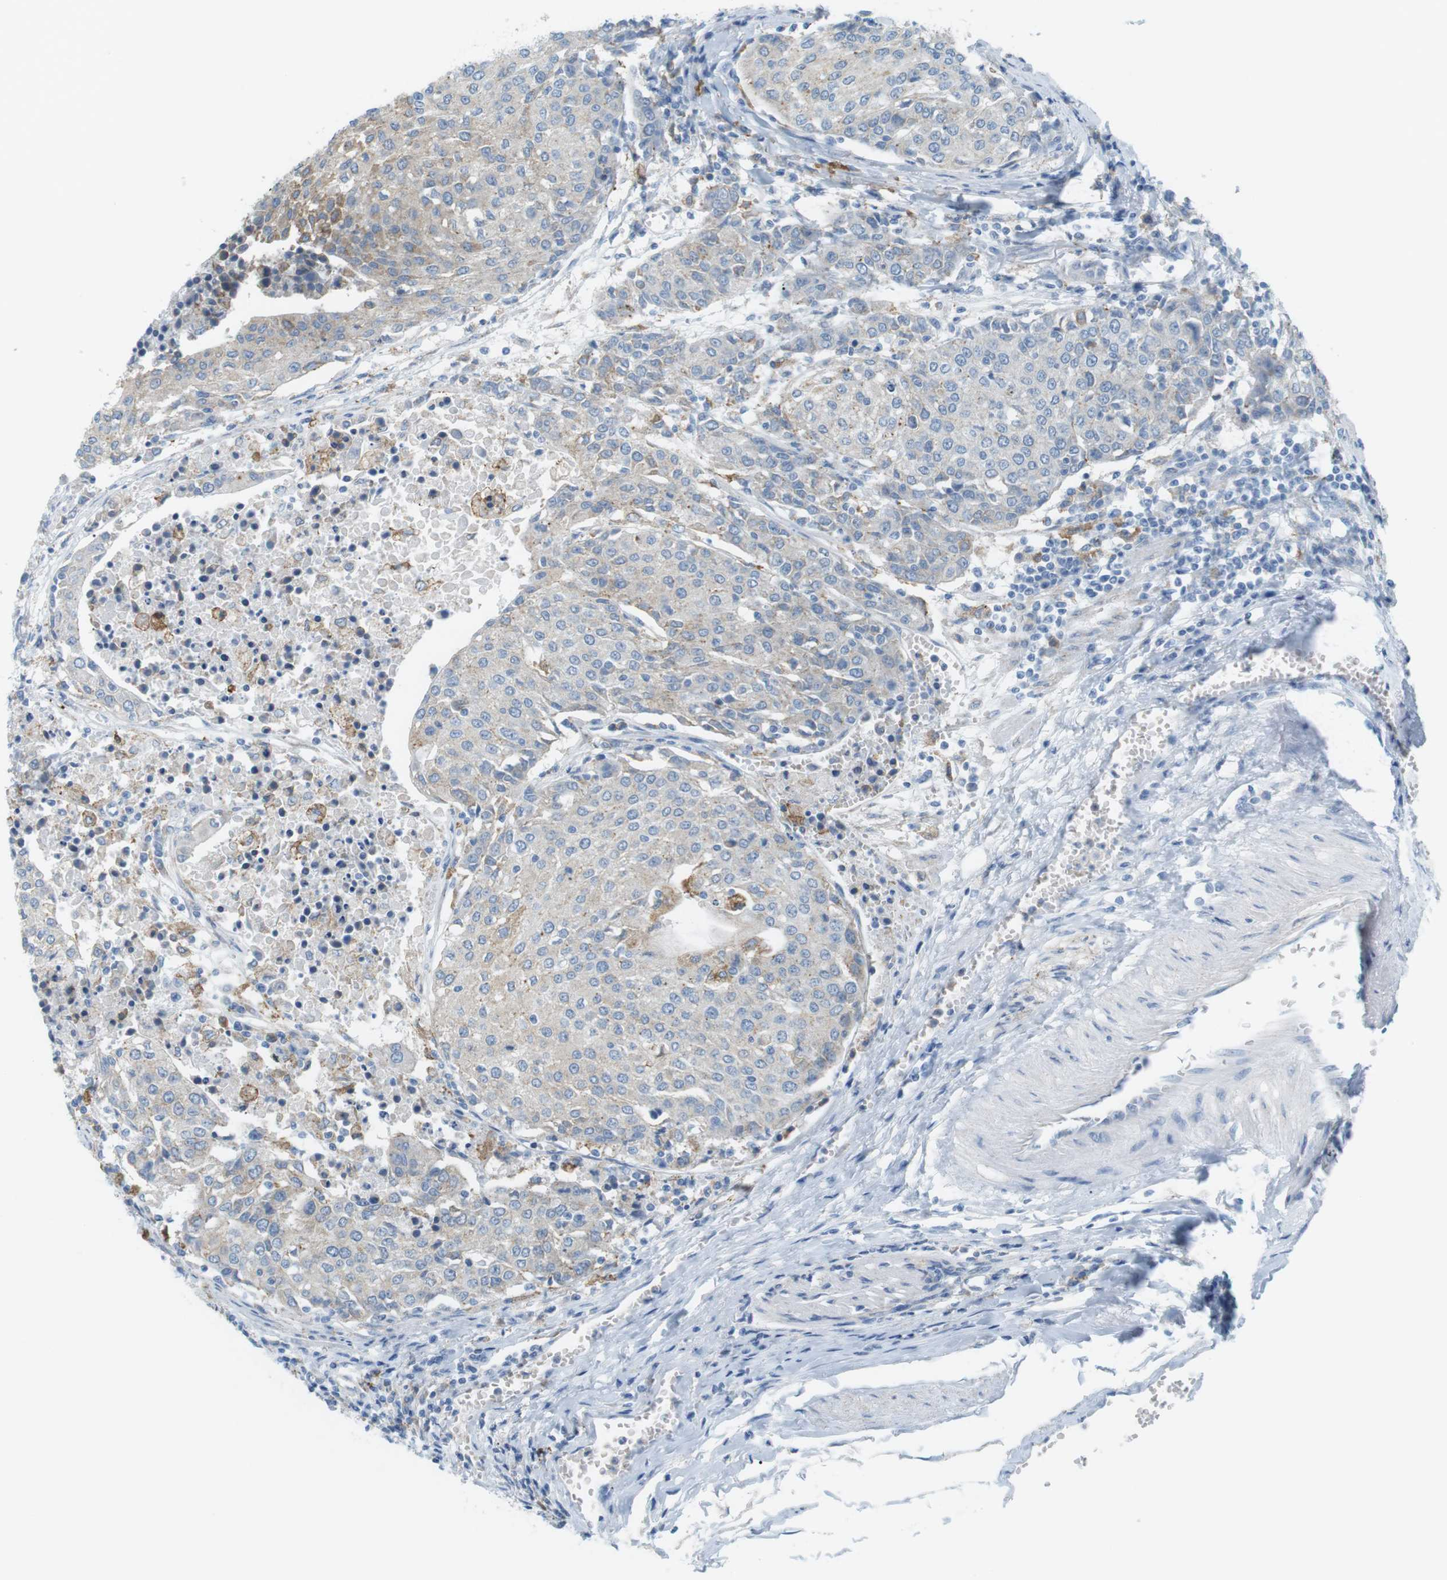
{"staining": {"intensity": "weak", "quantity": "<25%", "location": "cytoplasmic/membranous"}, "tissue": "urothelial cancer", "cell_type": "Tumor cells", "image_type": "cancer", "snomed": [{"axis": "morphology", "description": "Urothelial carcinoma, High grade"}, {"axis": "topography", "description": "Urinary bladder"}], "caption": "Image shows no significant protein positivity in tumor cells of urothelial carcinoma (high-grade).", "gene": "VAMP1", "patient": {"sex": "female", "age": 85}}